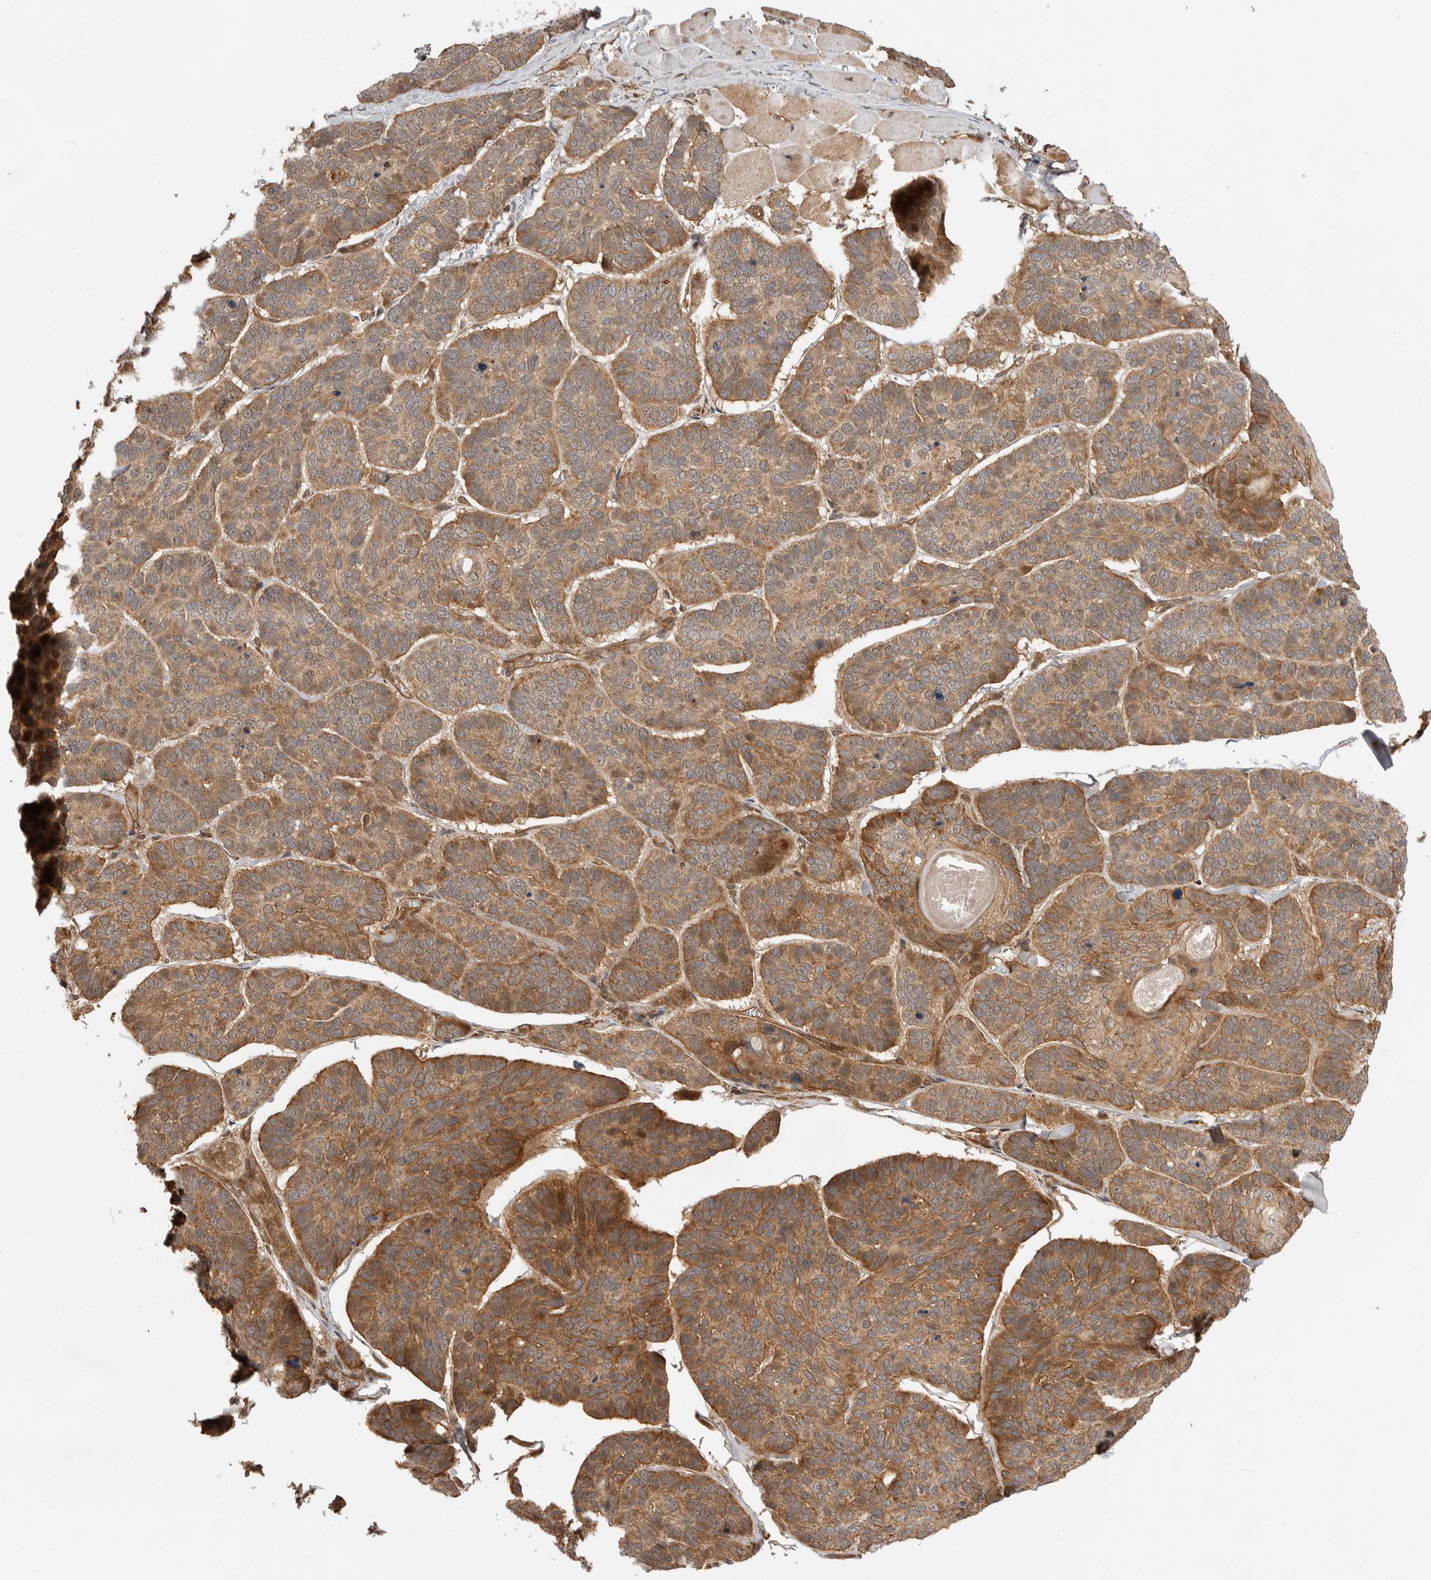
{"staining": {"intensity": "moderate", "quantity": ">75%", "location": "cytoplasmic/membranous"}, "tissue": "skin cancer", "cell_type": "Tumor cells", "image_type": "cancer", "snomed": [{"axis": "morphology", "description": "Basal cell carcinoma"}, {"axis": "topography", "description": "Skin"}], "caption": "Protein staining displays moderate cytoplasmic/membranous positivity in approximately >75% of tumor cells in skin cancer (basal cell carcinoma).", "gene": "ADPRS", "patient": {"sex": "male", "age": 62}}